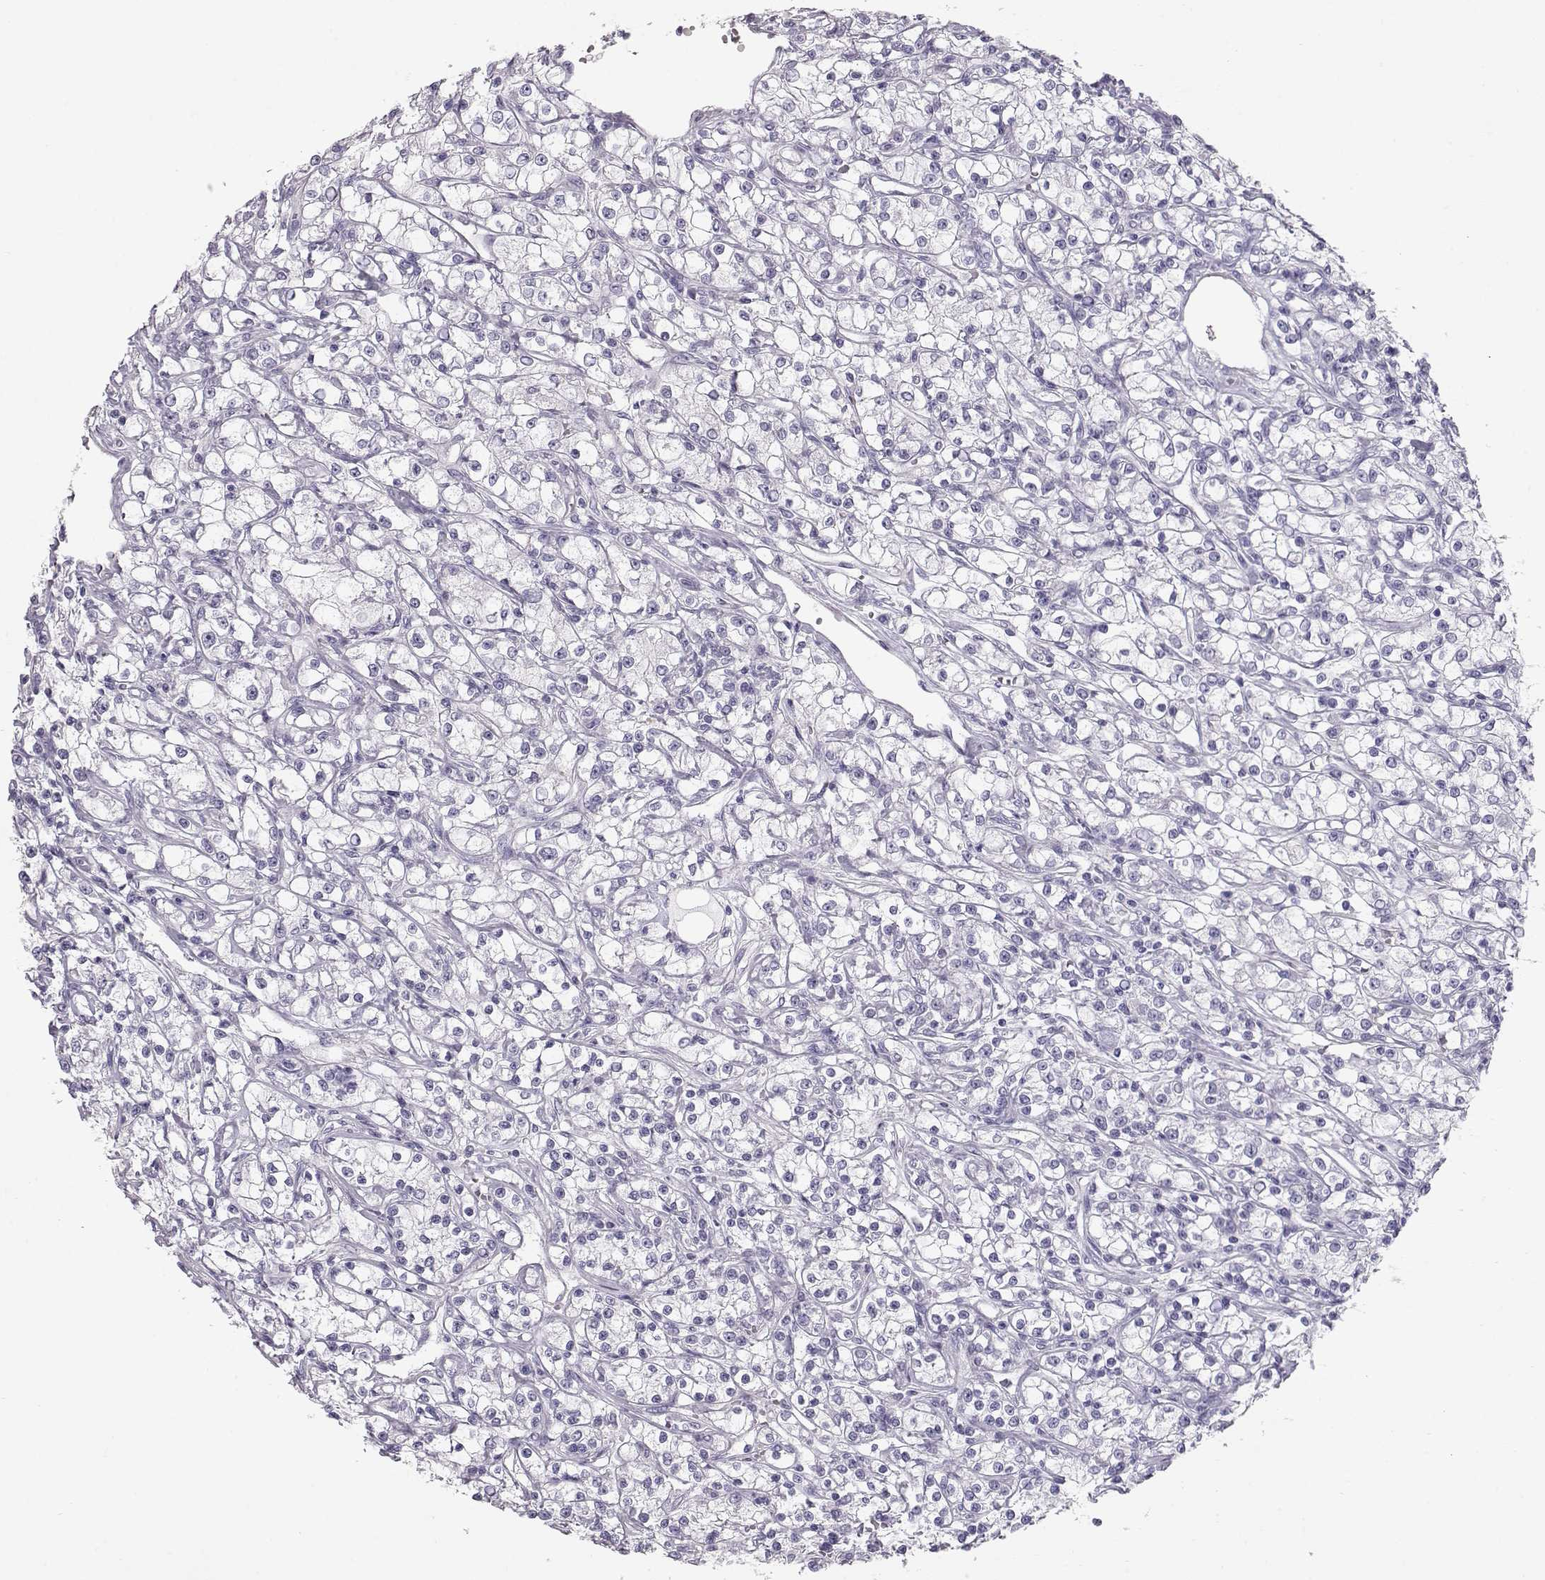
{"staining": {"intensity": "negative", "quantity": "none", "location": "none"}, "tissue": "renal cancer", "cell_type": "Tumor cells", "image_type": "cancer", "snomed": [{"axis": "morphology", "description": "Adenocarcinoma, NOS"}, {"axis": "topography", "description": "Kidney"}], "caption": "DAB immunohistochemical staining of human renal cancer exhibits no significant expression in tumor cells. (Stains: DAB (3,3'-diaminobenzidine) immunohistochemistry (IHC) with hematoxylin counter stain, Microscopy: brightfield microscopy at high magnification).", "gene": "SLITRK3", "patient": {"sex": "female", "age": 59}}